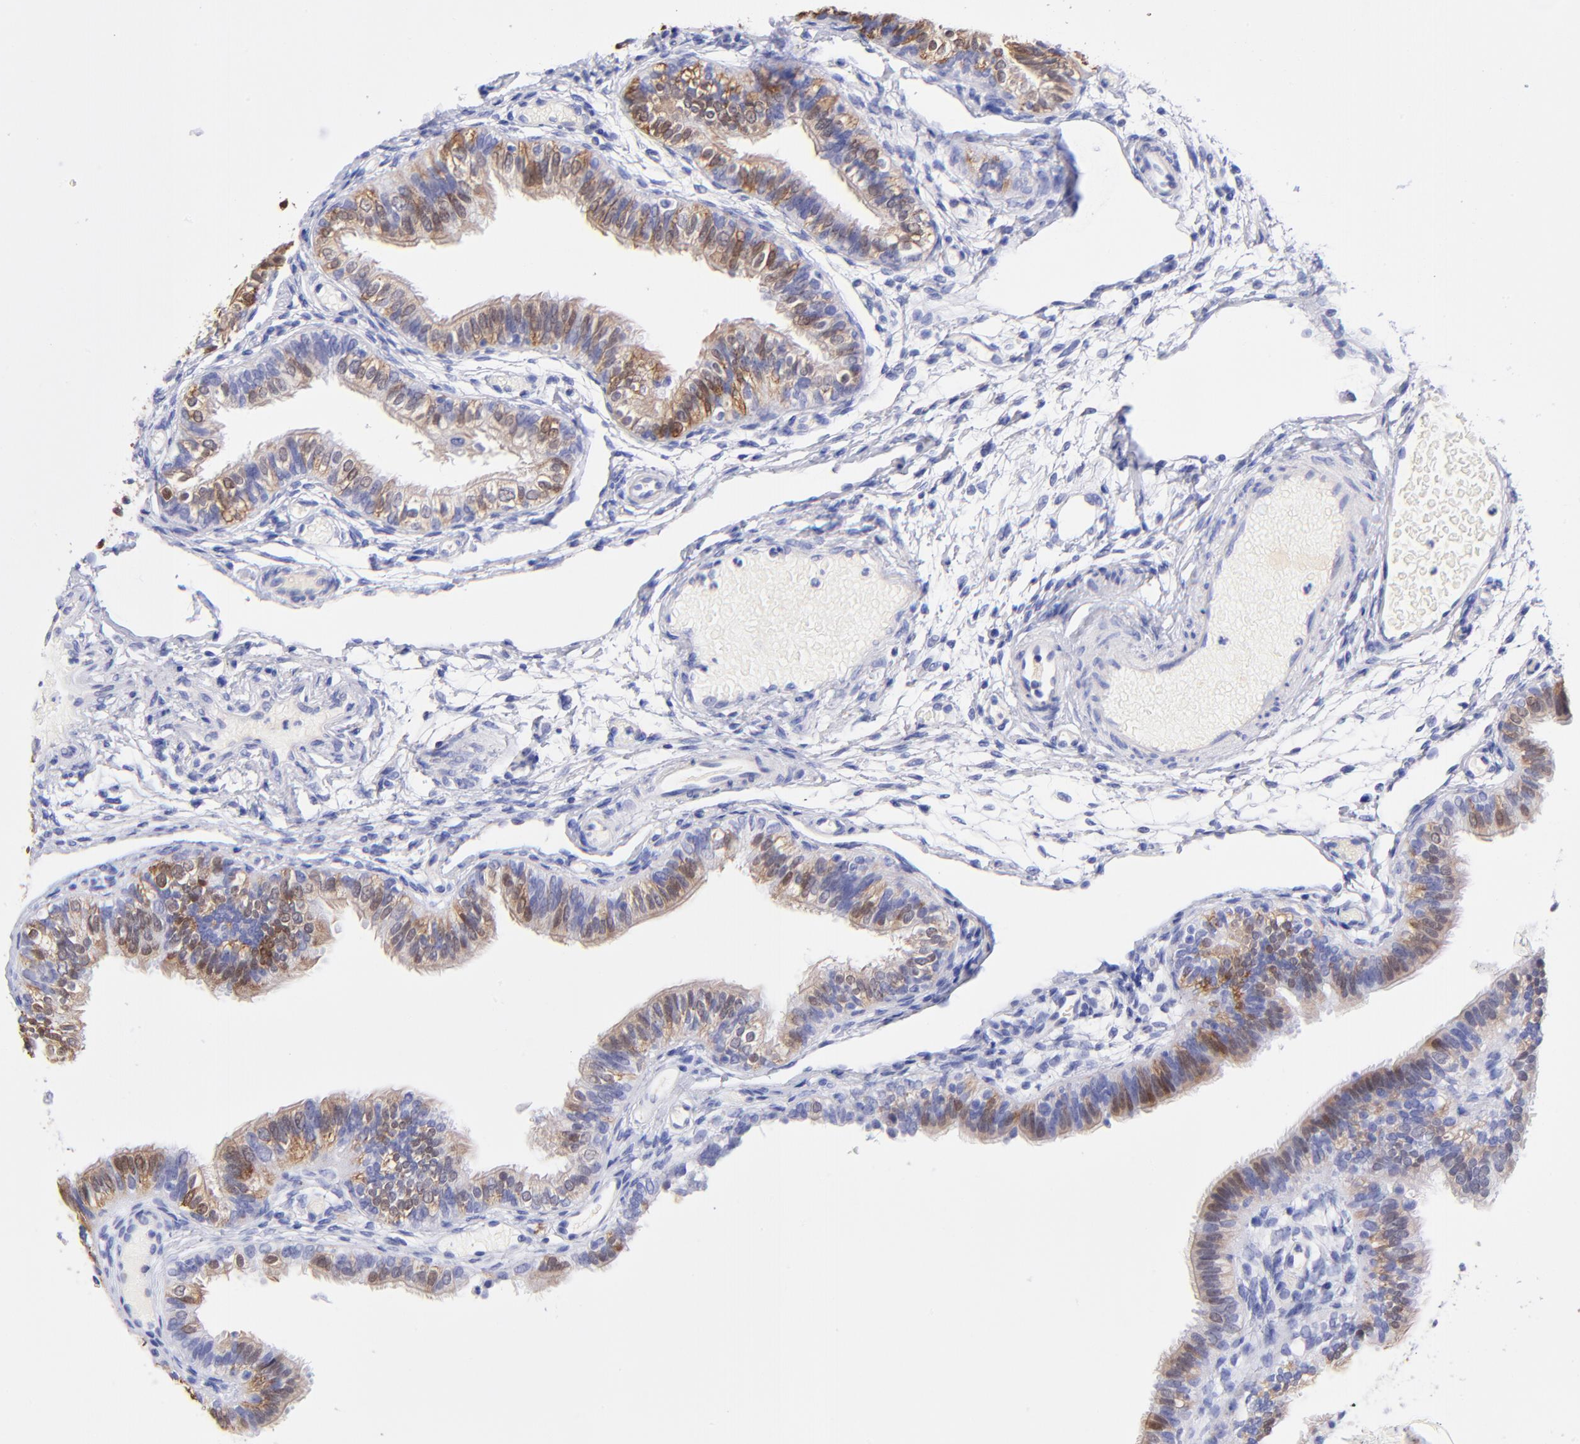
{"staining": {"intensity": "moderate", "quantity": "25%-75%", "location": "cytoplasmic/membranous"}, "tissue": "fallopian tube", "cell_type": "Glandular cells", "image_type": "normal", "snomed": [{"axis": "morphology", "description": "Normal tissue, NOS"}, {"axis": "morphology", "description": "Dermoid, NOS"}, {"axis": "topography", "description": "Fallopian tube"}], "caption": "An image of human fallopian tube stained for a protein reveals moderate cytoplasmic/membranous brown staining in glandular cells. The protein of interest is shown in brown color, while the nuclei are stained blue.", "gene": "RAB3B", "patient": {"sex": "female", "age": 33}}